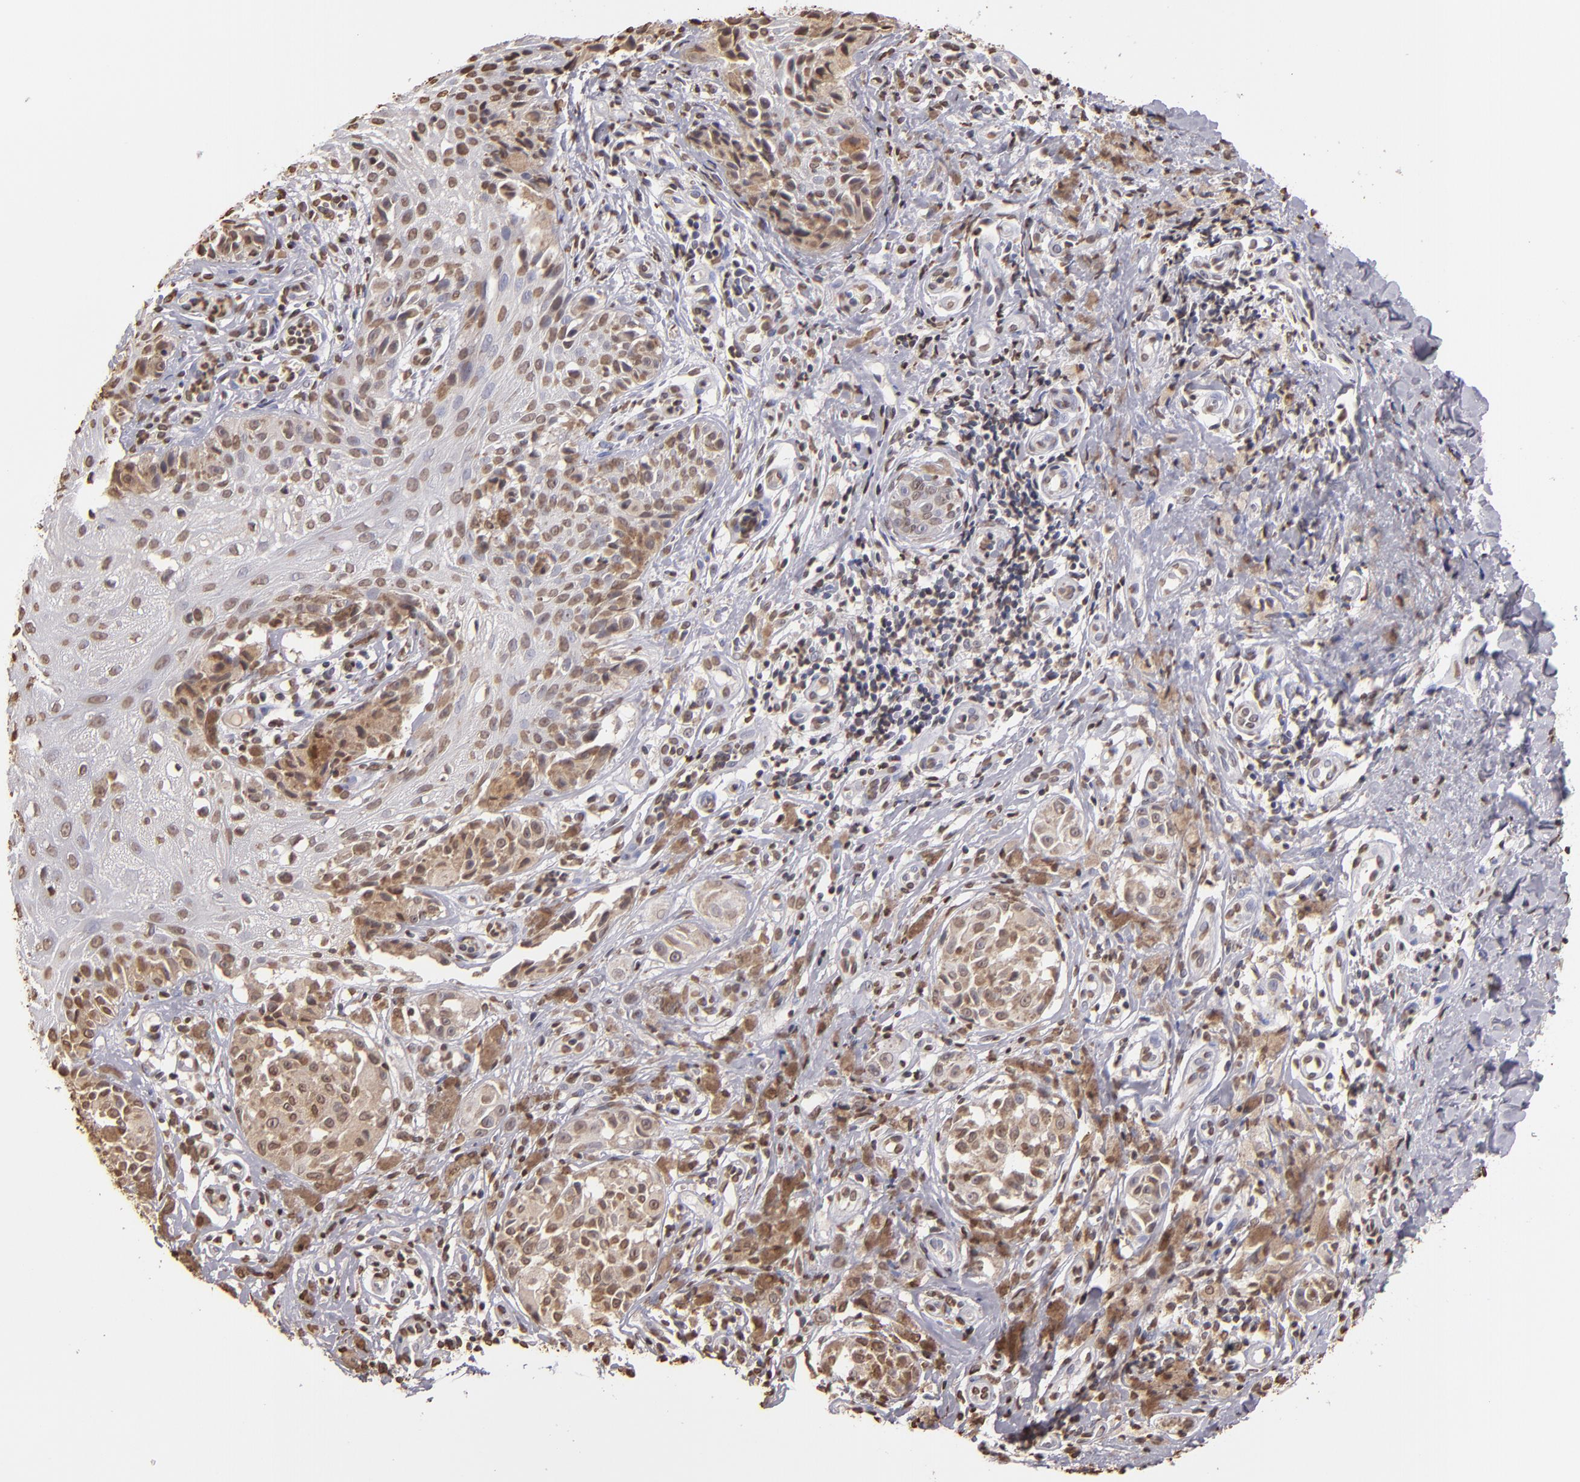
{"staining": {"intensity": "moderate", "quantity": "25%-75%", "location": "nuclear"}, "tissue": "melanoma", "cell_type": "Tumor cells", "image_type": "cancer", "snomed": [{"axis": "morphology", "description": "Malignant melanoma, NOS"}, {"axis": "topography", "description": "Skin"}], "caption": "This histopathology image reveals immunohistochemistry staining of human malignant melanoma, with medium moderate nuclear positivity in about 25%-75% of tumor cells.", "gene": "LBX1", "patient": {"sex": "male", "age": 67}}